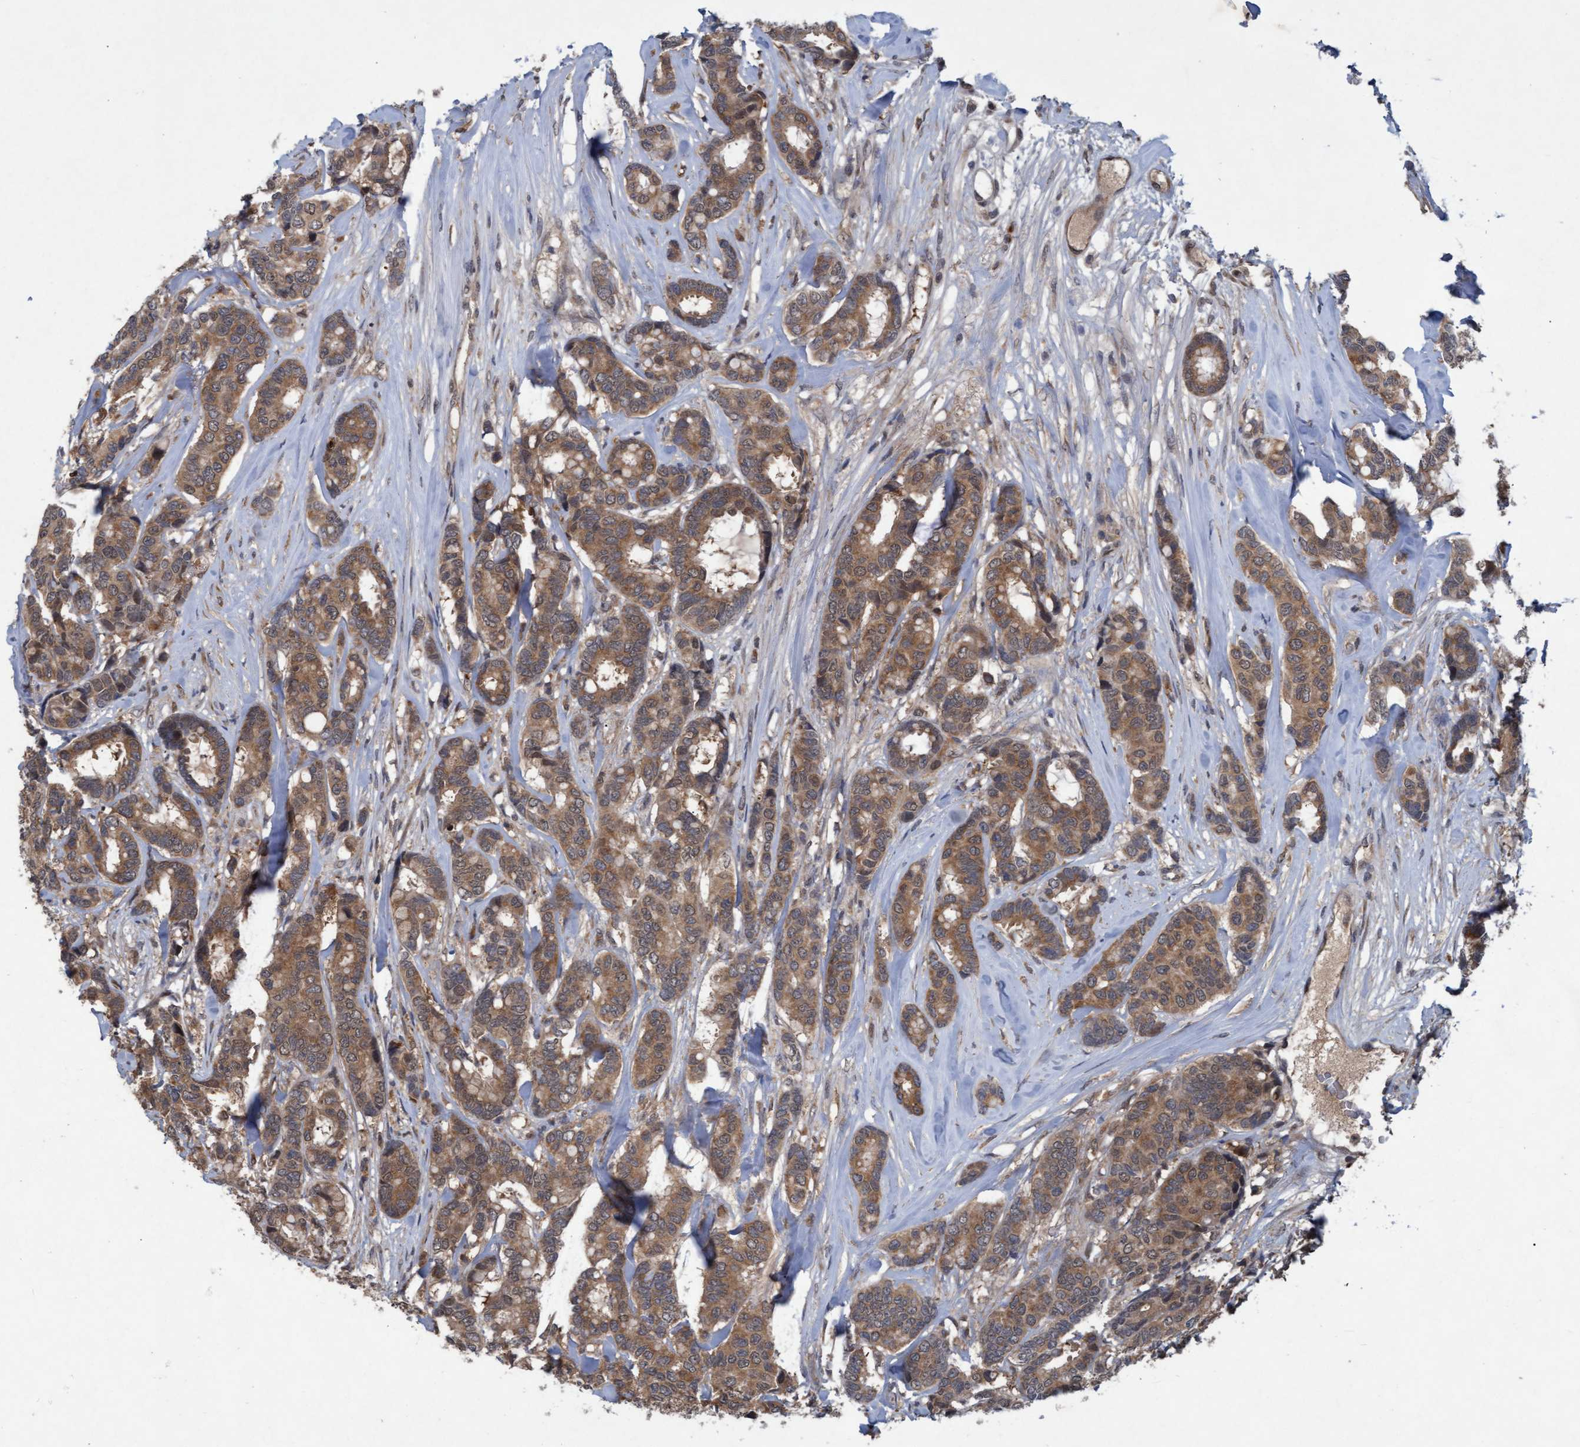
{"staining": {"intensity": "moderate", "quantity": ">75%", "location": "cytoplasmic/membranous"}, "tissue": "breast cancer", "cell_type": "Tumor cells", "image_type": "cancer", "snomed": [{"axis": "morphology", "description": "Duct carcinoma"}, {"axis": "topography", "description": "Breast"}], "caption": "An image showing moderate cytoplasmic/membranous expression in about >75% of tumor cells in breast cancer, as visualized by brown immunohistochemical staining.", "gene": "PSMB6", "patient": {"sex": "female", "age": 87}}